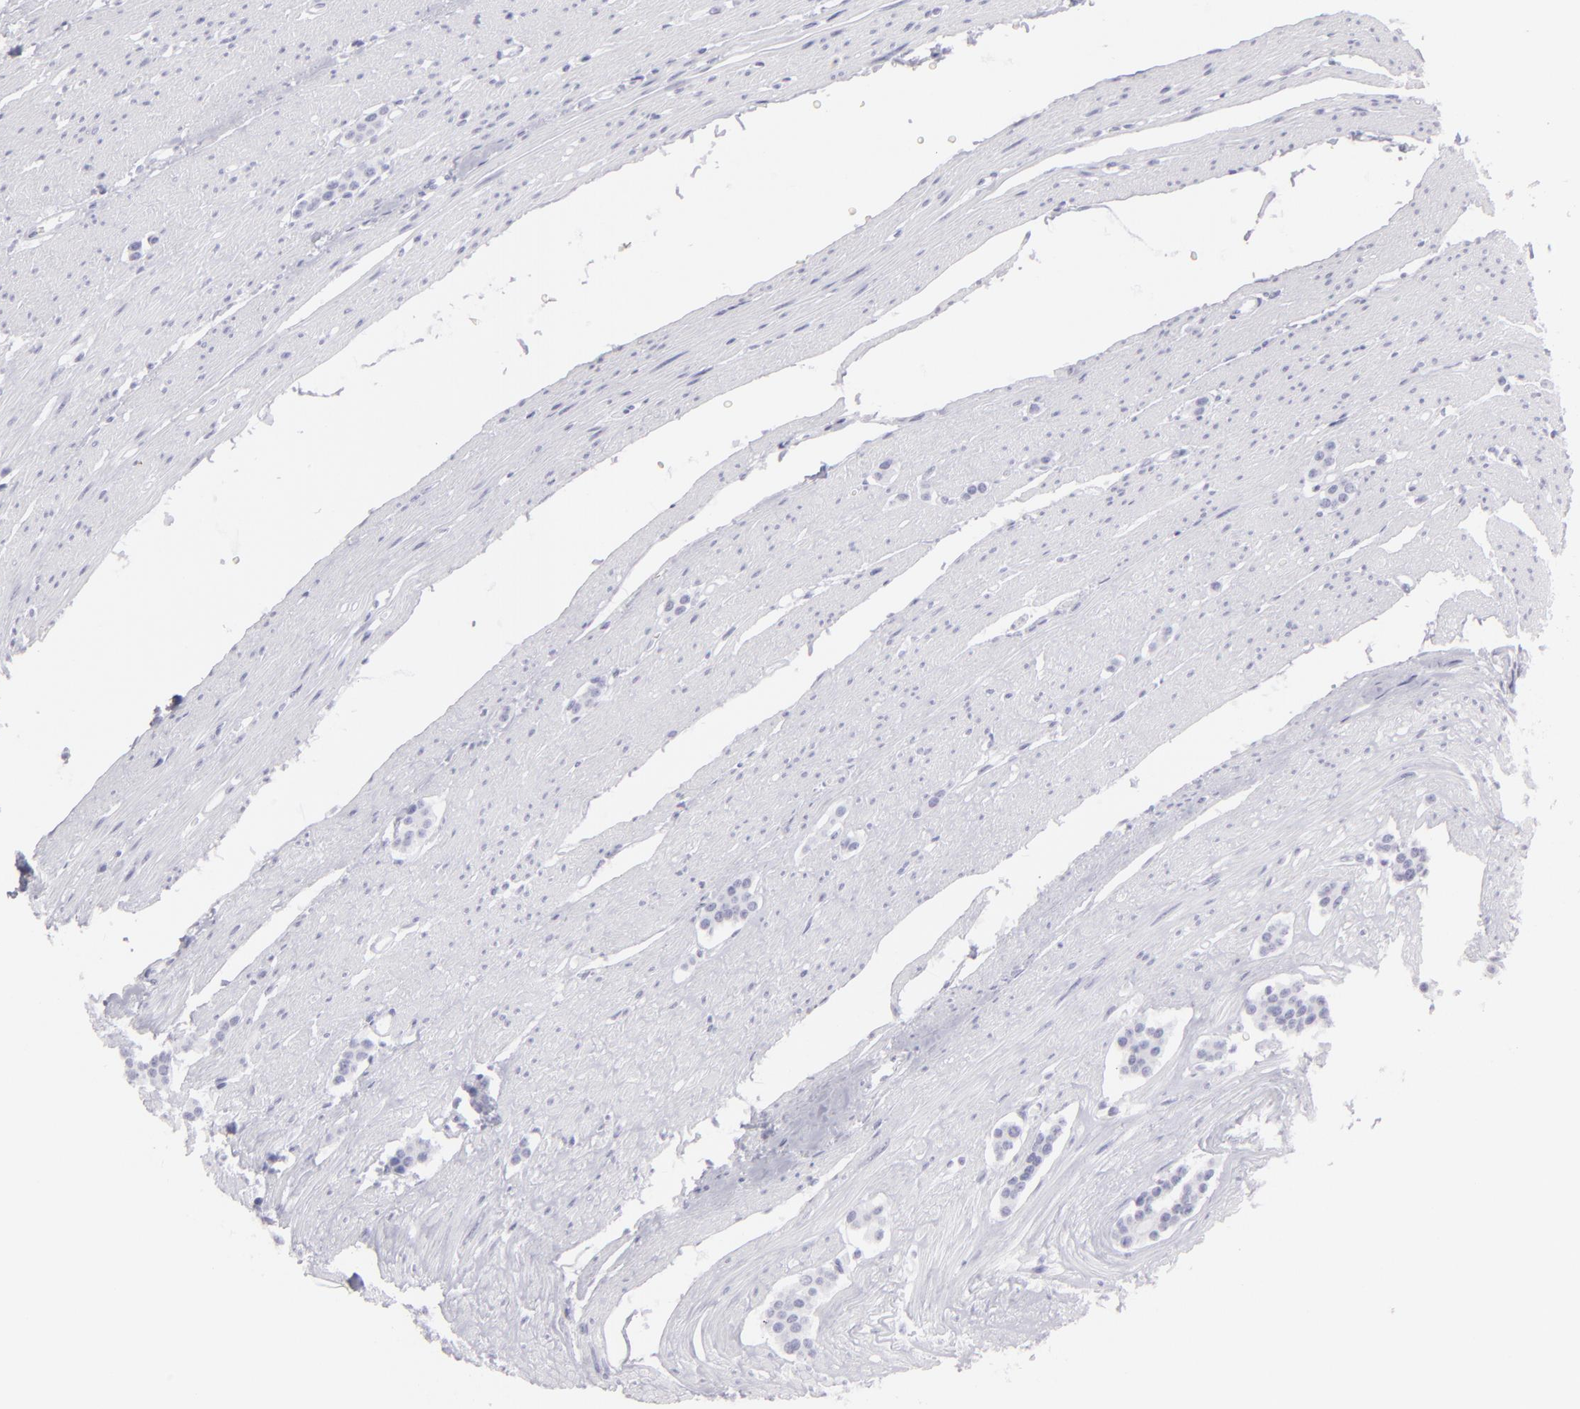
{"staining": {"intensity": "negative", "quantity": "none", "location": "none"}, "tissue": "carcinoid", "cell_type": "Tumor cells", "image_type": "cancer", "snomed": [{"axis": "morphology", "description": "Carcinoid, malignant, NOS"}, {"axis": "topography", "description": "Small intestine"}], "caption": "This is an immunohistochemistry image of malignant carcinoid. There is no staining in tumor cells.", "gene": "FLG", "patient": {"sex": "male", "age": 60}}